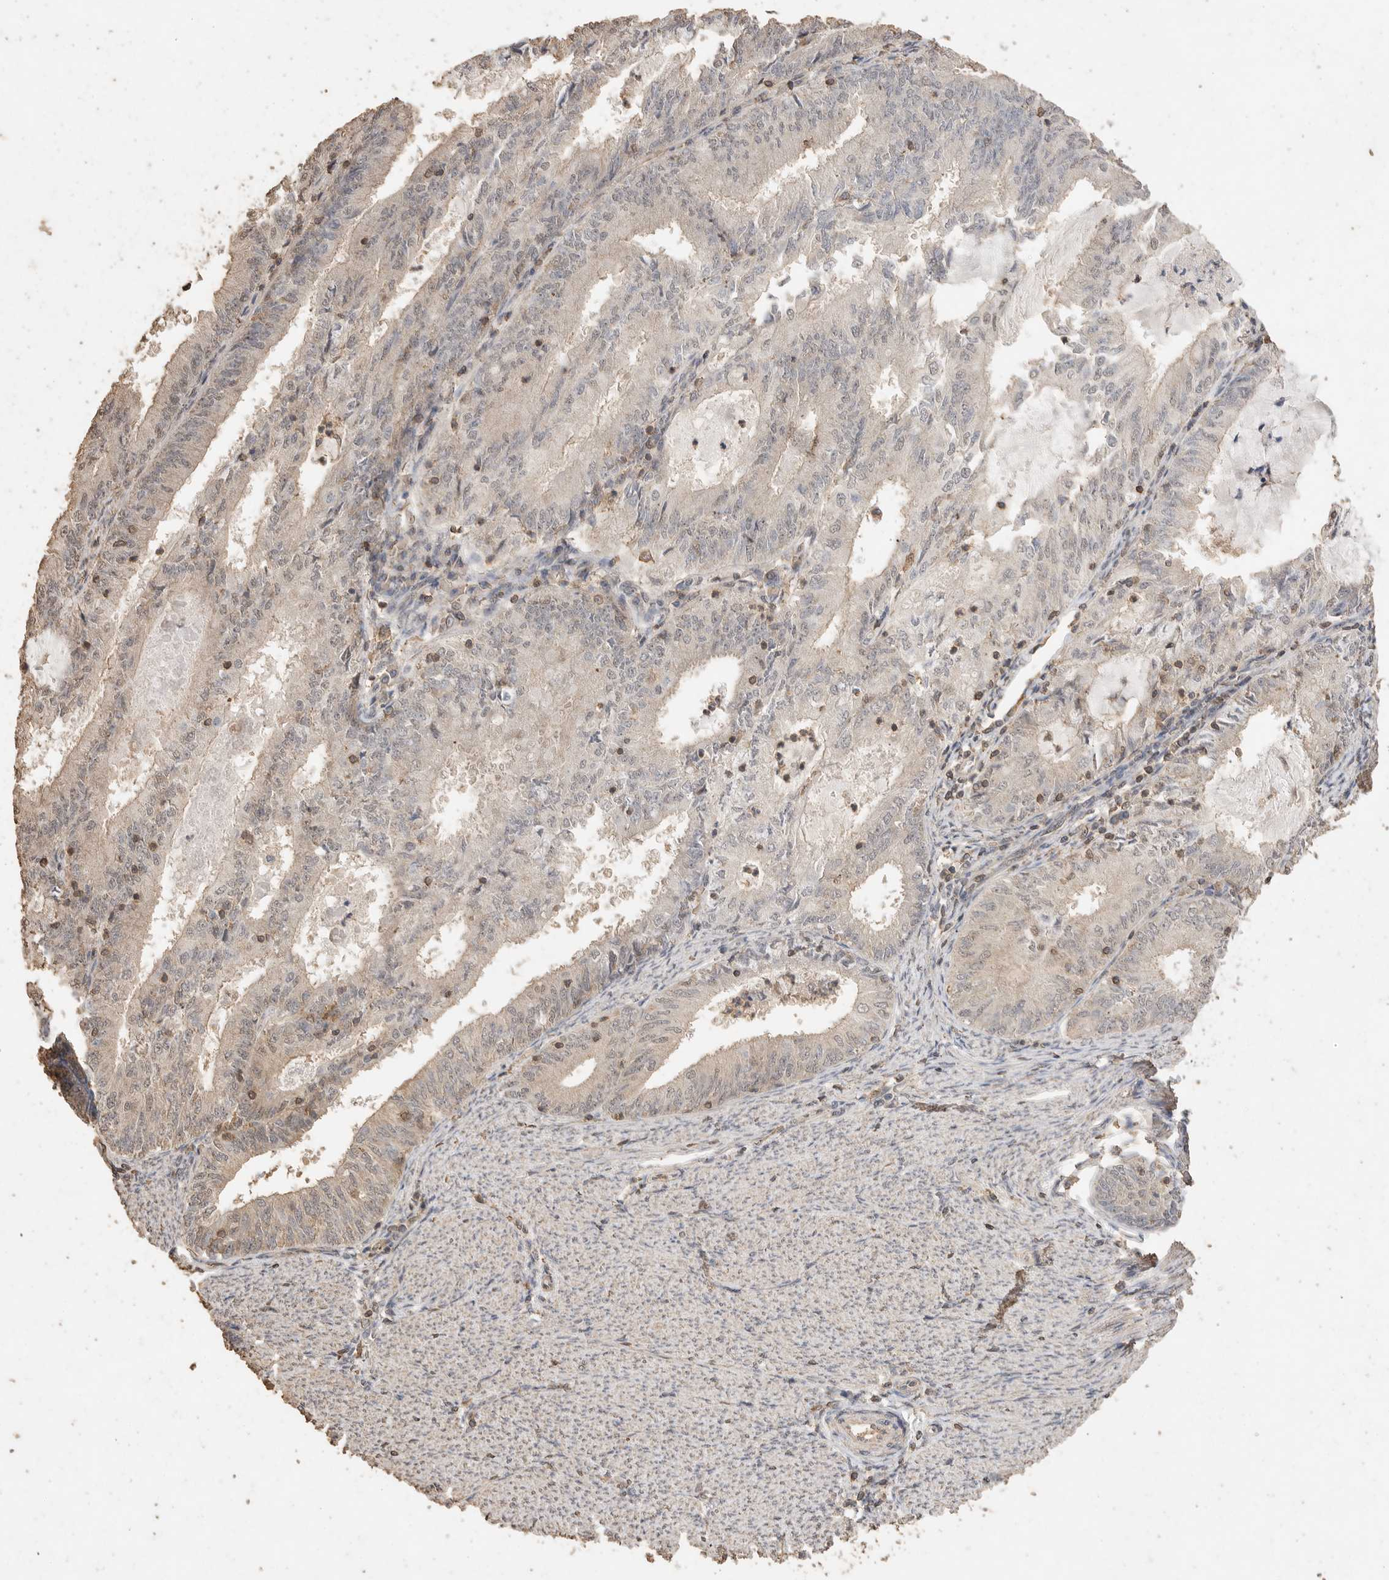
{"staining": {"intensity": "negative", "quantity": "none", "location": "none"}, "tissue": "endometrial cancer", "cell_type": "Tumor cells", "image_type": "cancer", "snomed": [{"axis": "morphology", "description": "Adenocarcinoma, NOS"}, {"axis": "topography", "description": "Endometrium"}], "caption": "Immunohistochemical staining of endometrial adenocarcinoma reveals no significant expression in tumor cells.", "gene": "MAP2K1", "patient": {"sex": "female", "age": 57}}